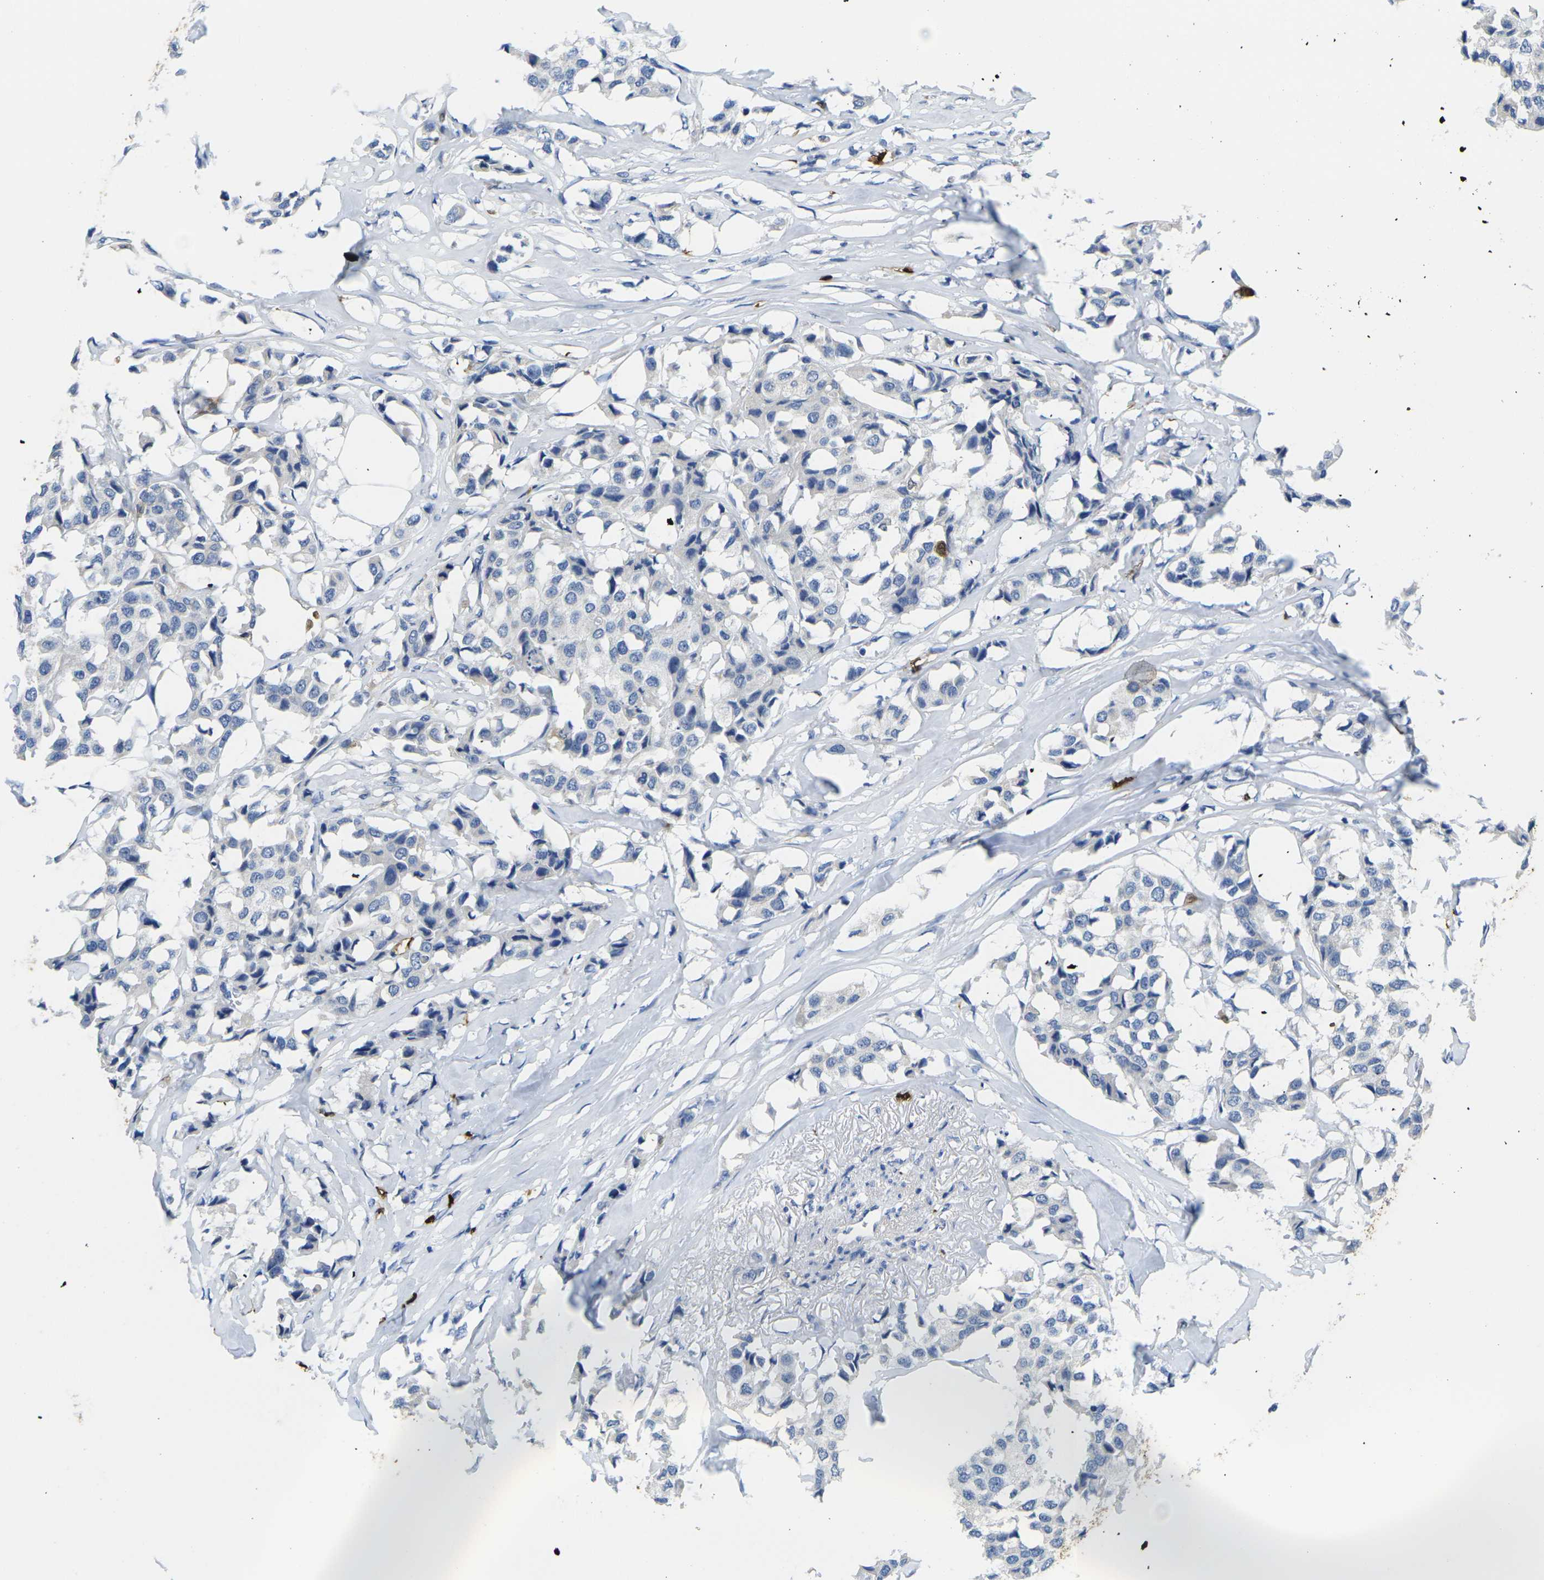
{"staining": {"intensity": "negative", "quantity": "none", "location": "none"}, "tissue": "breast cancer", "cell_type": "Tumor cells", "image_type": "cancer", "snomed": [{"axis": "morphology", "description": "Duct carcinoma"}, {"axis": "topography", "description": "Breast"}], "caption": "High power microscopy micrograph of an immunohistochemistry (IHC) micrograph of intraductal carcinoma (breast), revealing no significant positivity in tumor cells.", "gene": "S100A9", "patient": {"sex": "female", "age": 80}}